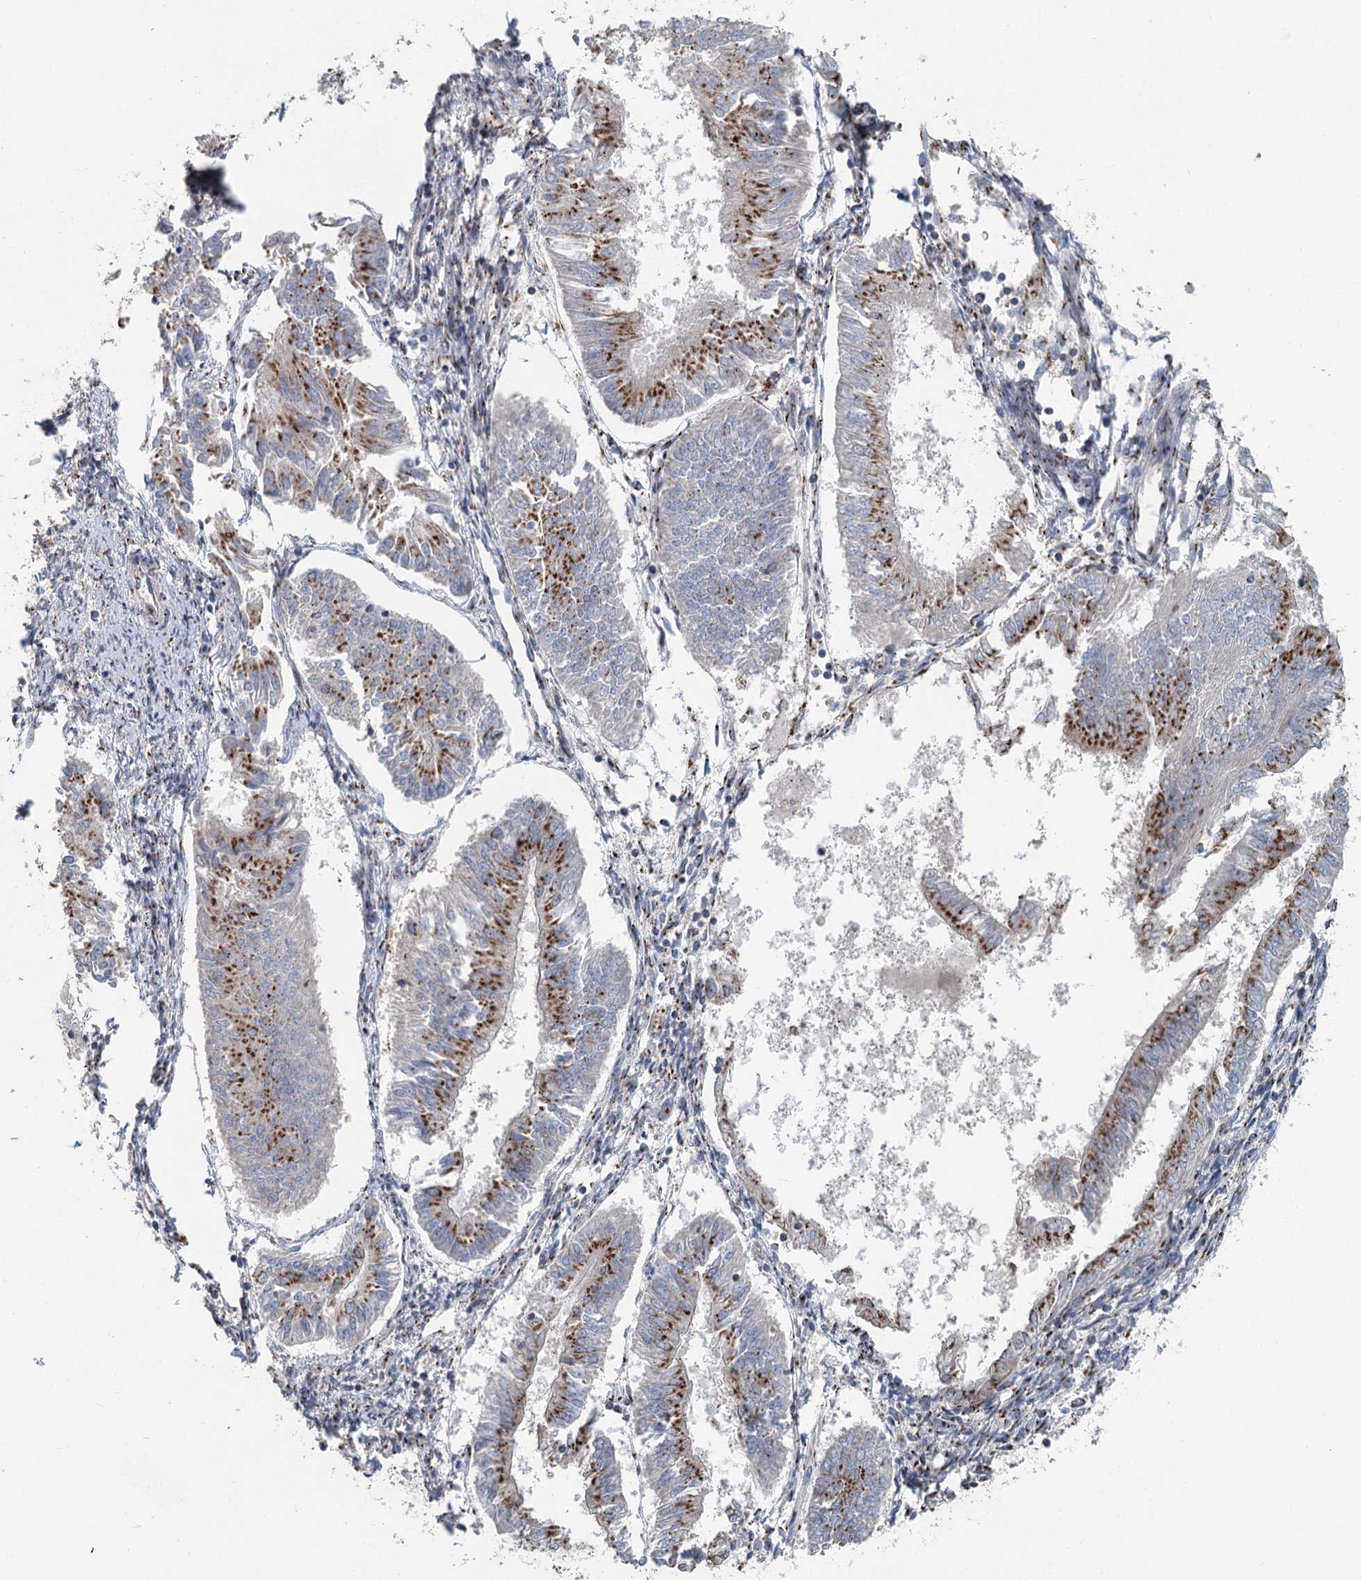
{"staining": {"intensity": "moderate", "quantity": ">75%", "location": "cytoplasmic/membranous"}, "tissue": "endometrial cancer", "cell_type": "Tumor cells", "image_type": "cancer", "snomed": [{"axis": "morphology", "description": "Adenocarcinoma, NOS"}, {"axis": "topography", "description": "Endometrium"}], "caption": "Protein expression analysis of endometrial cancer shows moderate cytoplasmic/membranous positivity in approximately >75% of tumor cells.", "gene": "ITIH5", "patient": {"sex": "female", "age": 58}}